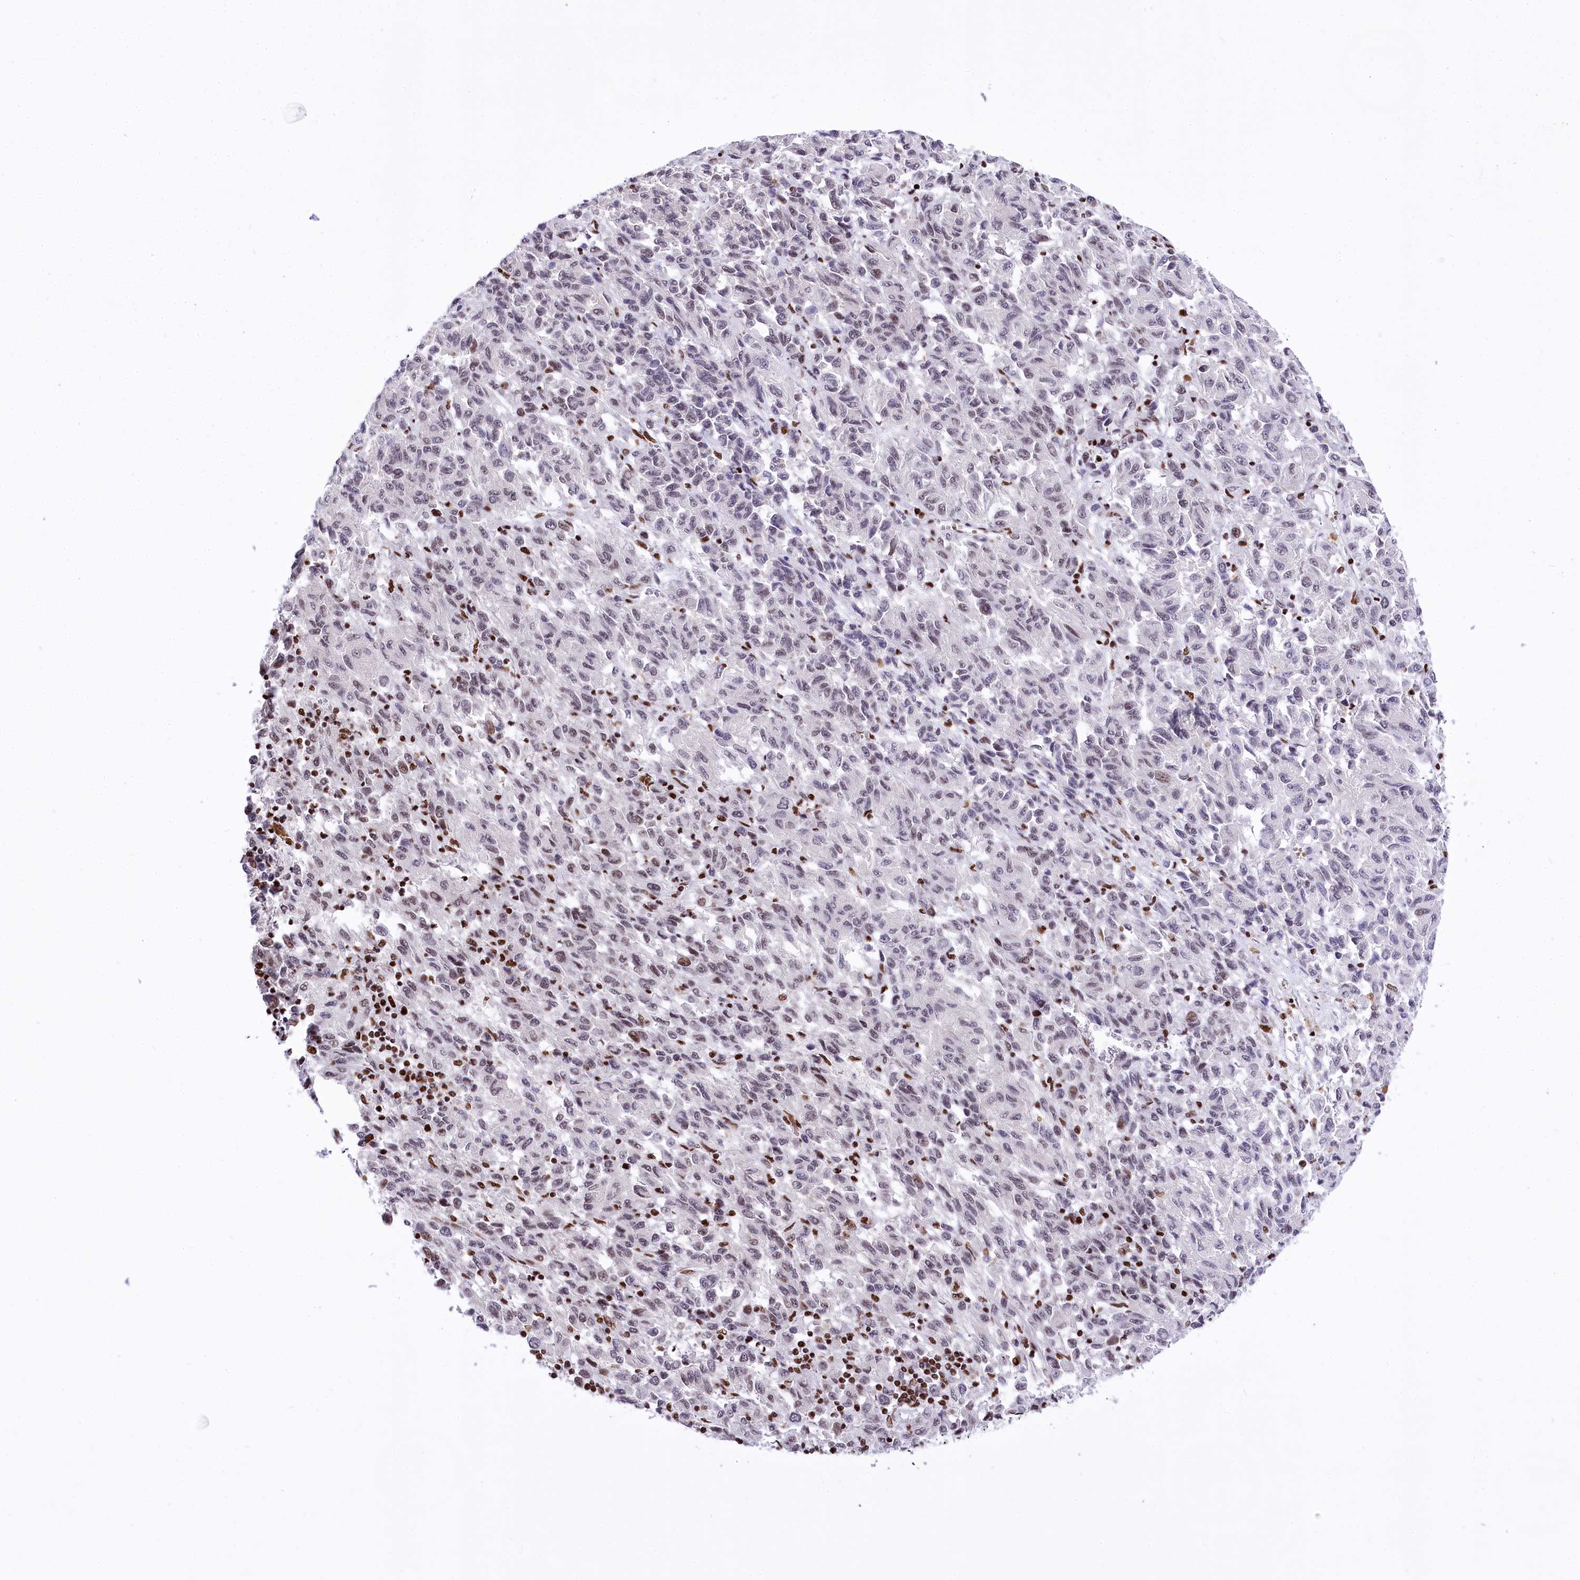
{"staining": {"intensity": "negative", "quantity": "none", "location": "none"}, "tissue": "melanoma", "cell_type": "Tumor cells", "image_type": "cancer", "snomed": [{"axis": "morphology", "description": "Malignant melanoma, Metastatic site"}, {"axis": "topography", "description": "Lung"}], "caption": "A high-resolution micrograph shows IHC staining of melanoma, which shows no significant positivity in tumor cells.", "gene": "POU4F3", "patient": {"sex": "male", "age": 64}}